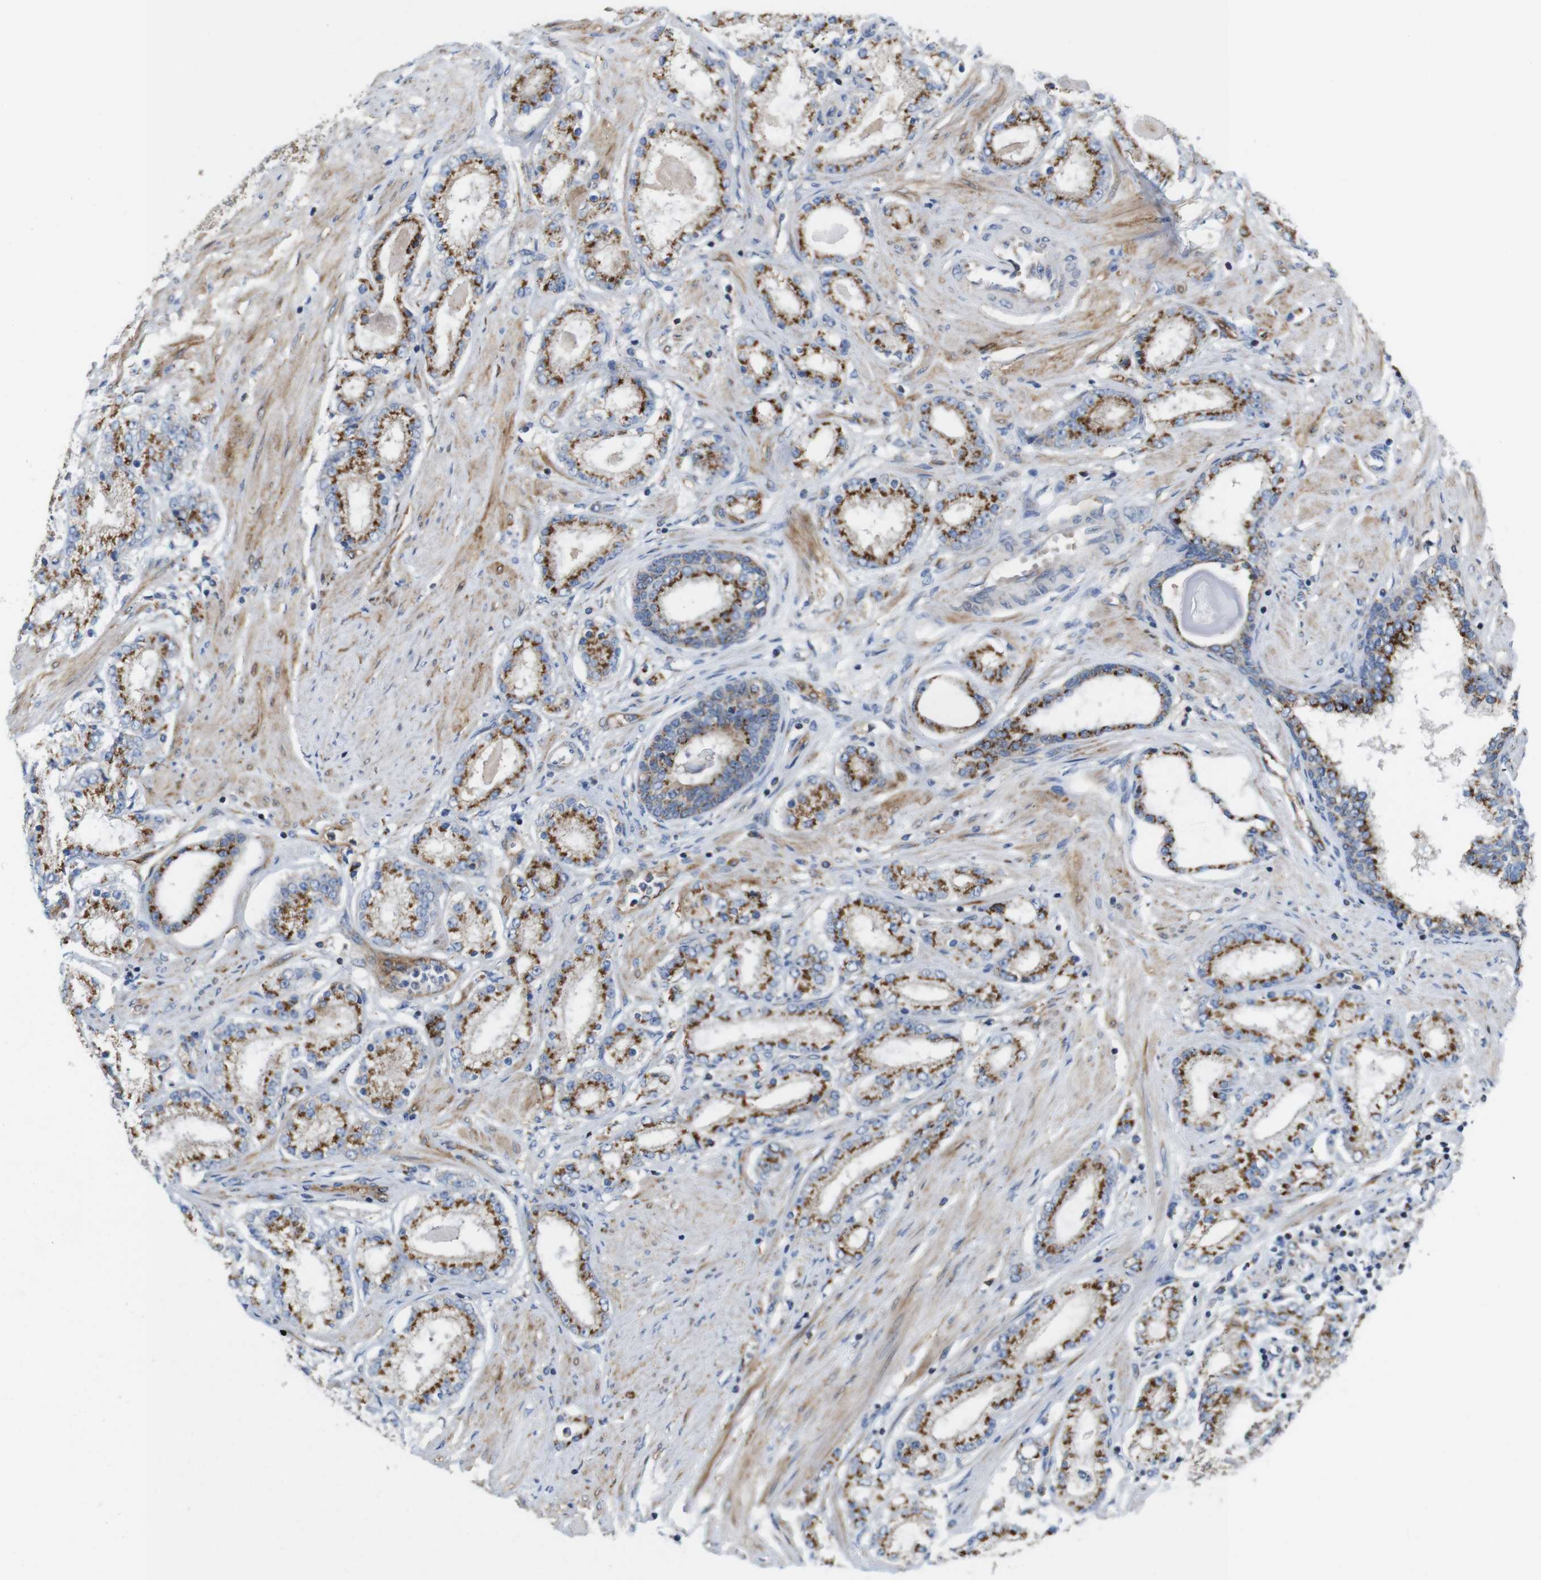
{"staining": {"intensity": "moderate", "quantity": ">75%", "location": "cytoplasmic/membranous"}, "tissue": "prostate cancer", "cell_type": "Tumor cells", "image_type": "cancer", "snomed": [{"axis": "morphology", "description": "Adenocarcinoma, Low grade"}, {"axis": "topography", "description": "Prostate"}], "caption": "Tumor cells demonstrate medium levels of moderate cytoplasmic/membranous expression in about >75% of cells in low-grade adenocarcinoma (prostate).", "gene": "EFCAB14", "patient": {"sex": "male", "age": 63}}